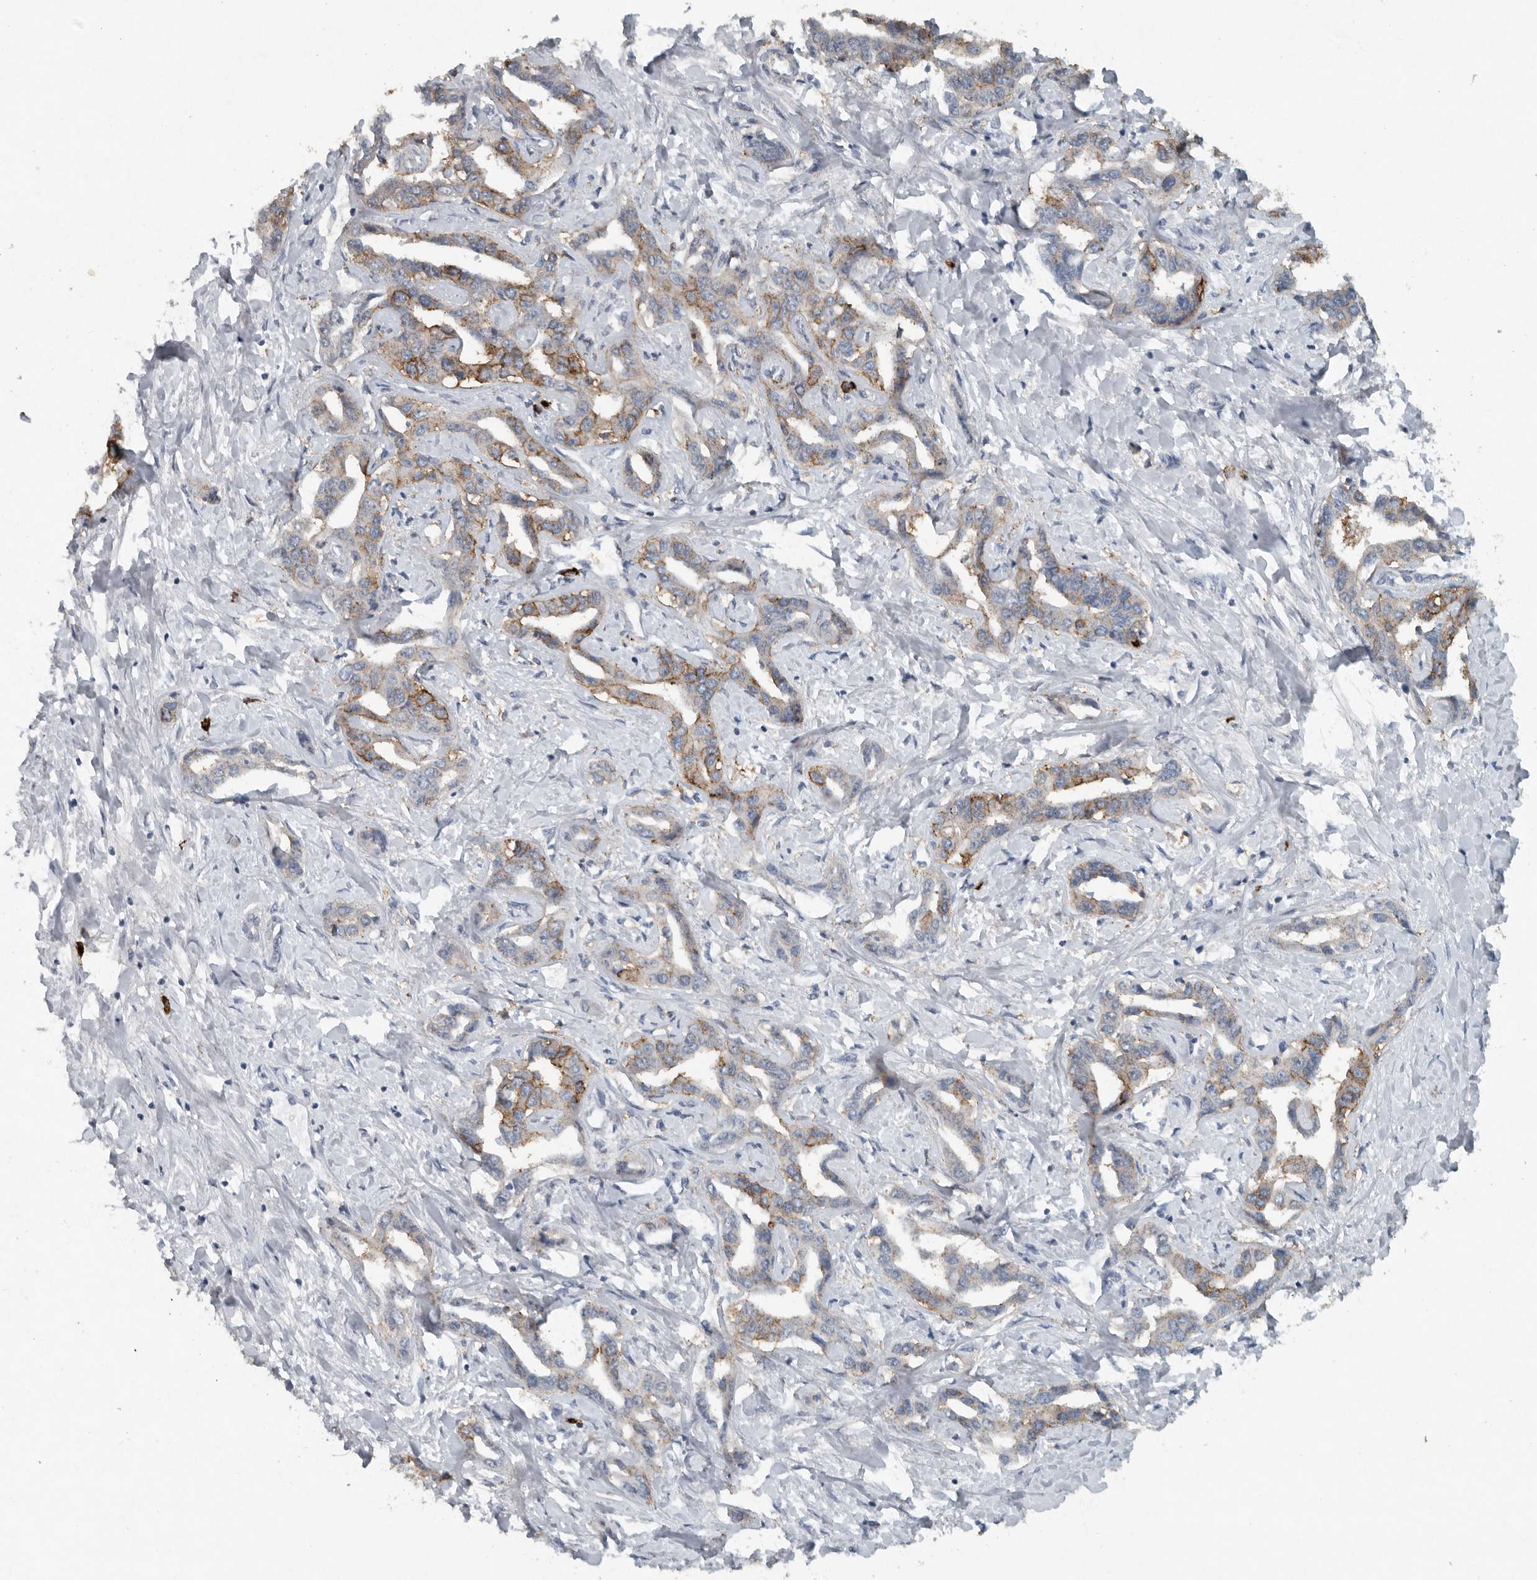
{"staining": {"intensity": "moderate", "quantity": "25%-75%", "location": "cytoplasmic/membranous"}, "tissue": "liver cancer", "cell_type": "Tumor cells", "image_type": "cancer", "snomed": [{"axis": "morphology", "description": "Cholangiocarcinoma"}, {"axis": "topography", "description": "Liver"}], "caption": "A brown stain labels moderate cytoplasmic/membranous positivity of a protein in liver cancer (cholangiocarcinoma) tumor cells.", "gene": "IL20", "patient": {"sex": "male", "age": 59}}